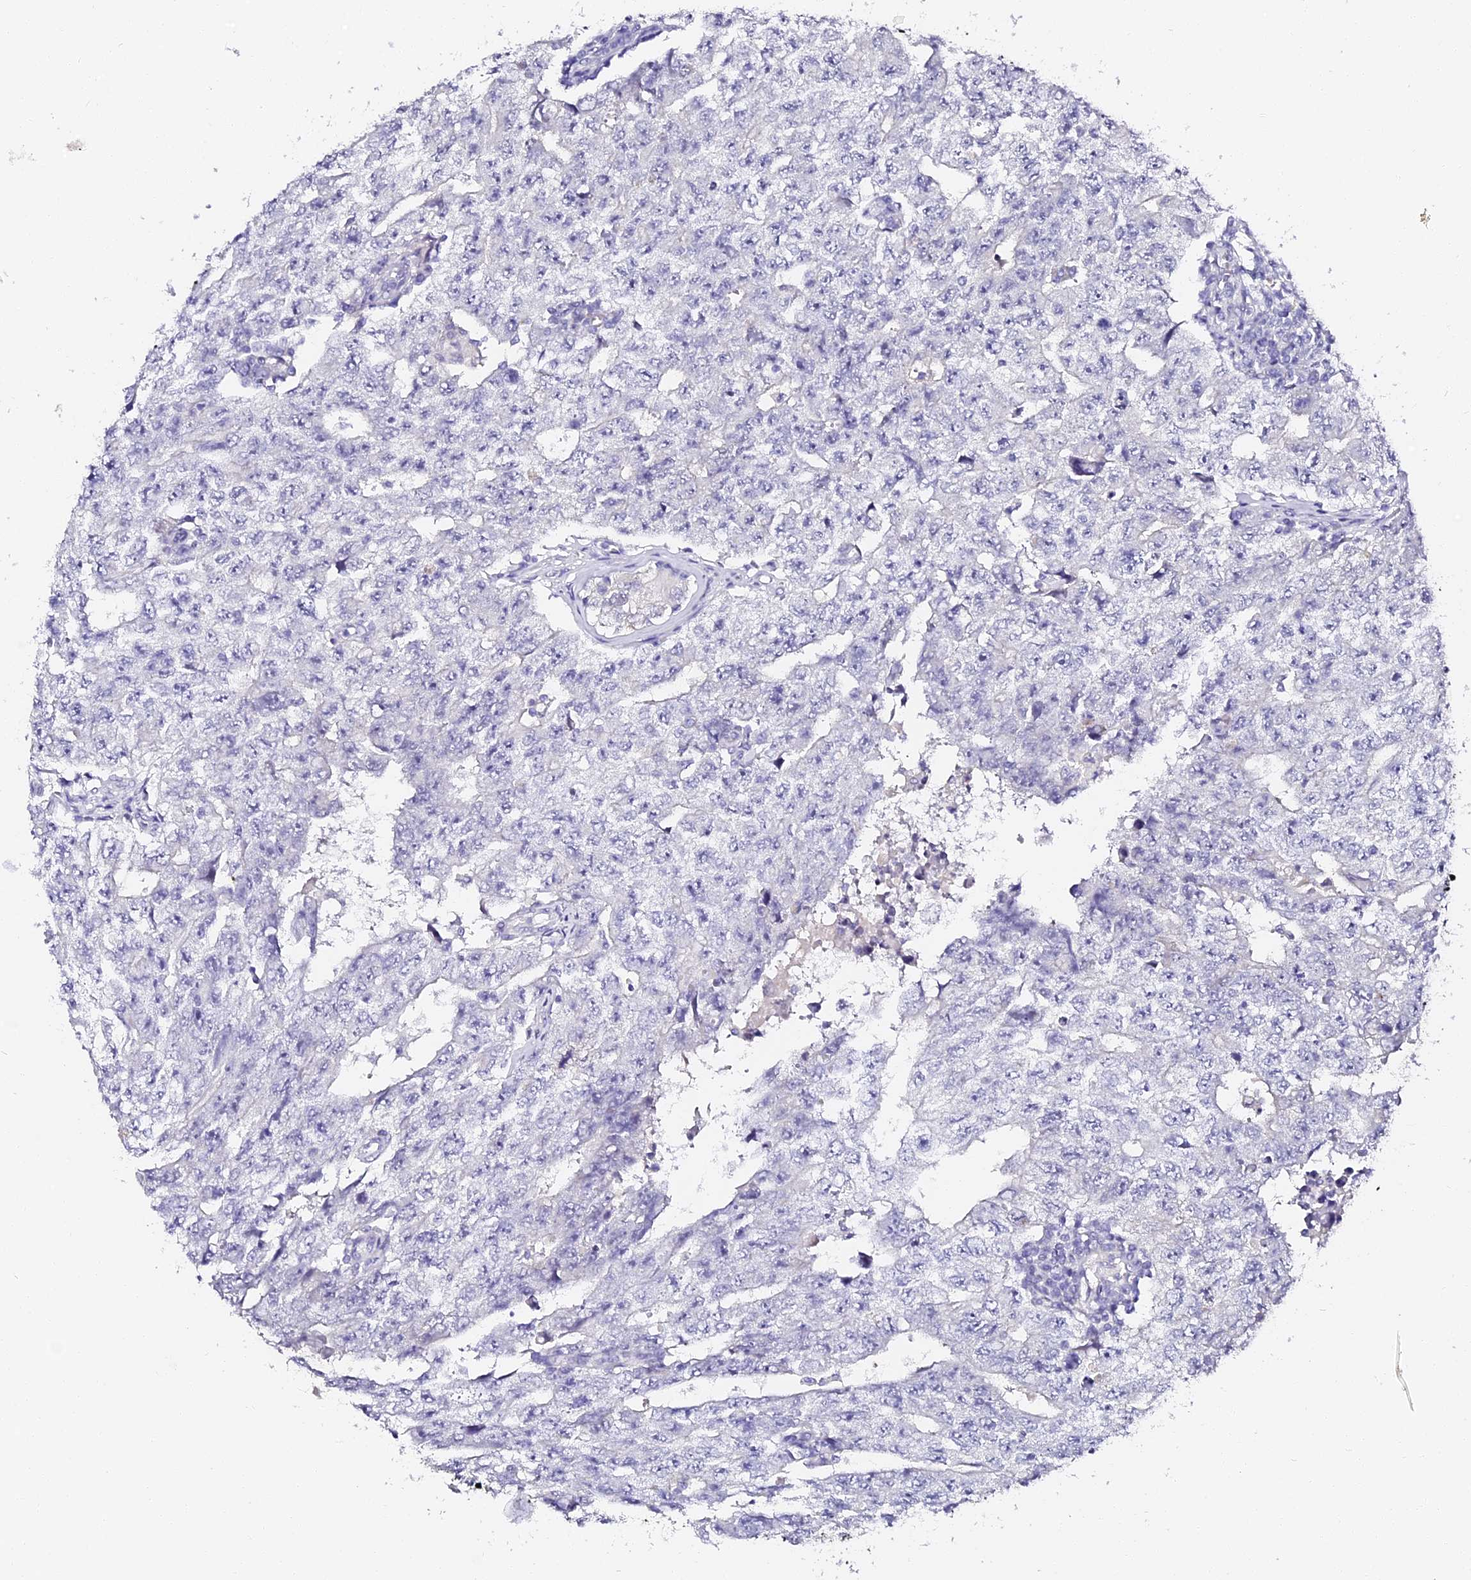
{"staining": {"intensity": "negative", "quantity": "none", "location": "none"}, "tissue": "testis cancer", "cell_type": "Tumor cells", "image_type": "cancer", "snomed": [{"axis": "morphology", "description": "Carcinoma, Embryonal, NOS"}, {"axis": "topography", "description": "Testis"}], "caption": "The histopathology image exhibits no staining of tumor cells in testis cancer.", "gene": "VPS33B", "patient": {"sex": "male", "age": 17}}